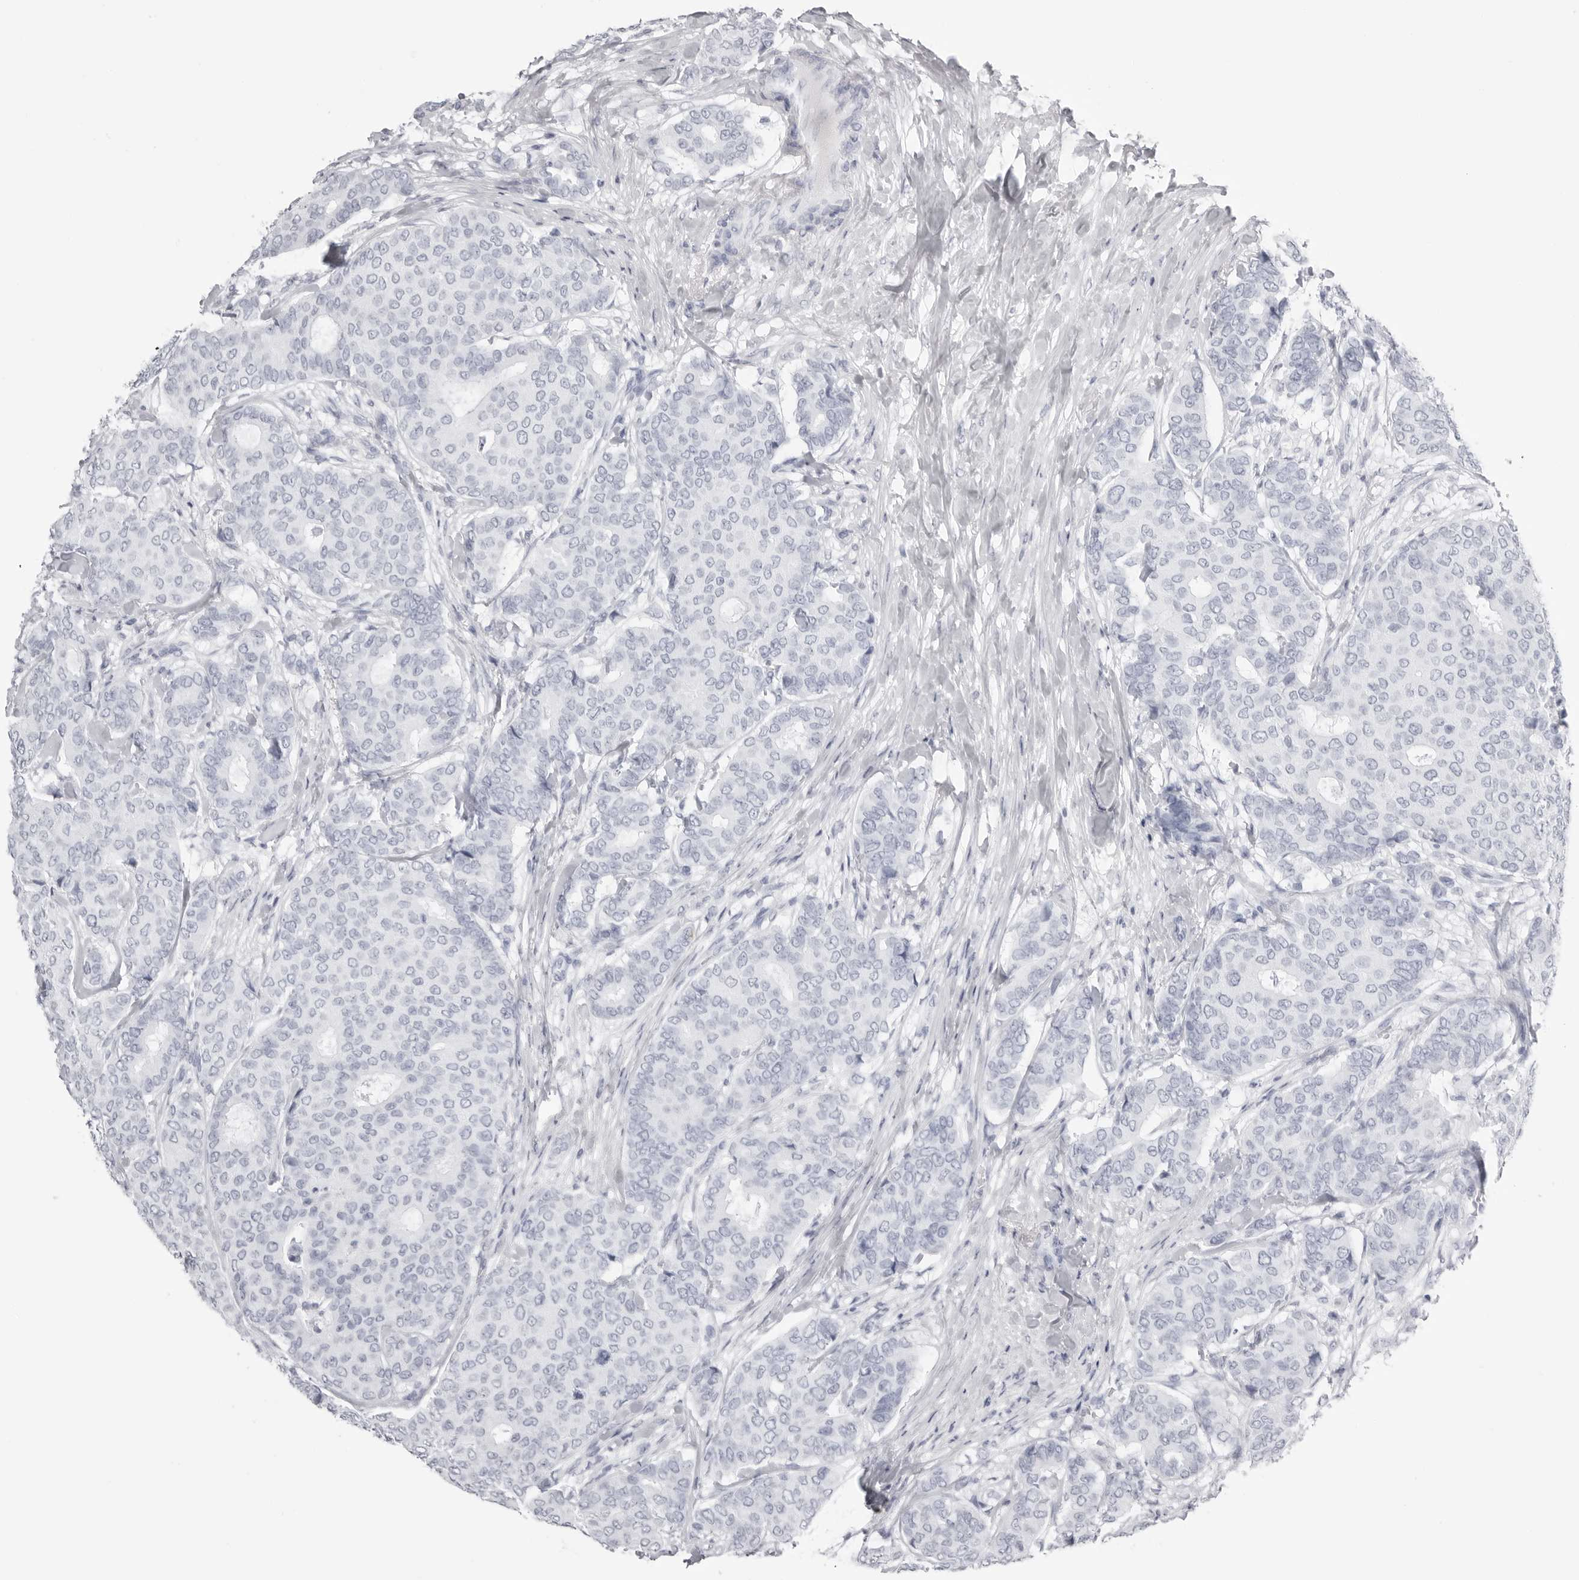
{"staining": {"intensity": "negative", "quantity": "none", "location": "none"}, "tissue": "breast cancer", "cell_type": "Tumor cells", "image_type": "cancer", "snomed": [{"axis": "morphology", "description": "Duct carcinoma"}, {"axis": "topography", "description": "Breast"}], "caption": "The image exhibits no staining of tumor cells in breast infiltrating ductal carcinoma.", "gene": "KLK9", "patient": {"sex": "female", "age": 75}}